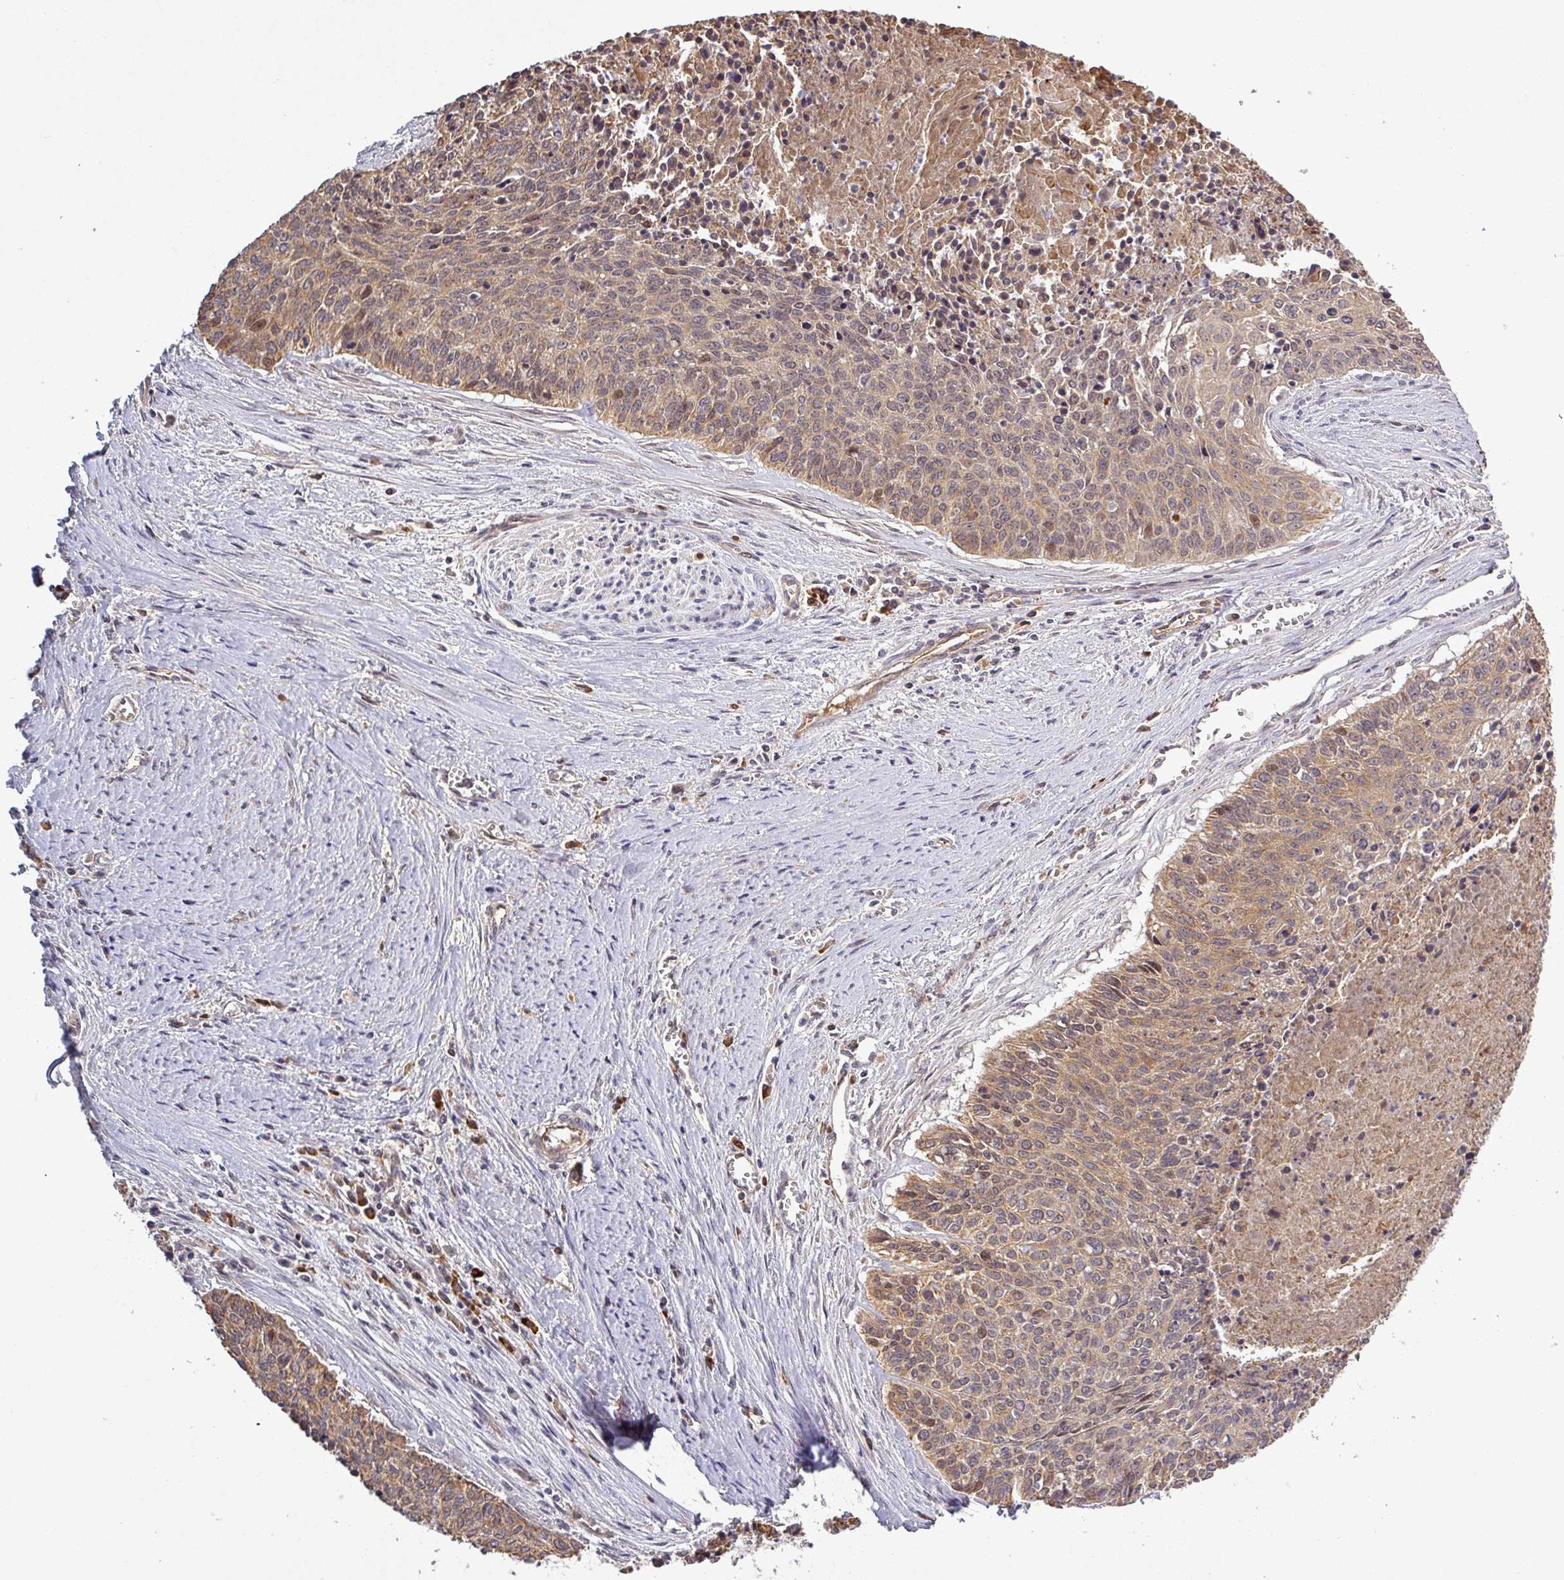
{"staining": {"intensity": "moderate", "quantity": ">75%", "location": "cytoplasmic/membranous,nuclear"}, "tissue": "cervical cancer", "cell_type": "Tumor cells", "image_type": "cancer", "snomed": [{"axis": "morphology", "description": "Squamous cell carcinoma, NOS"}, {"axis": "topography", "description": "Cervix"}], "caption": "This is a photomicrograph of immunohistochemistry (IHC) staining of squamous cell carcinoma (cervical), which shows moderate staining in the cytoplasmic/membranous and nuclear of tumor cells.", "gene": "PCDH1", "patient": {"sex": "female", "age": 55}}